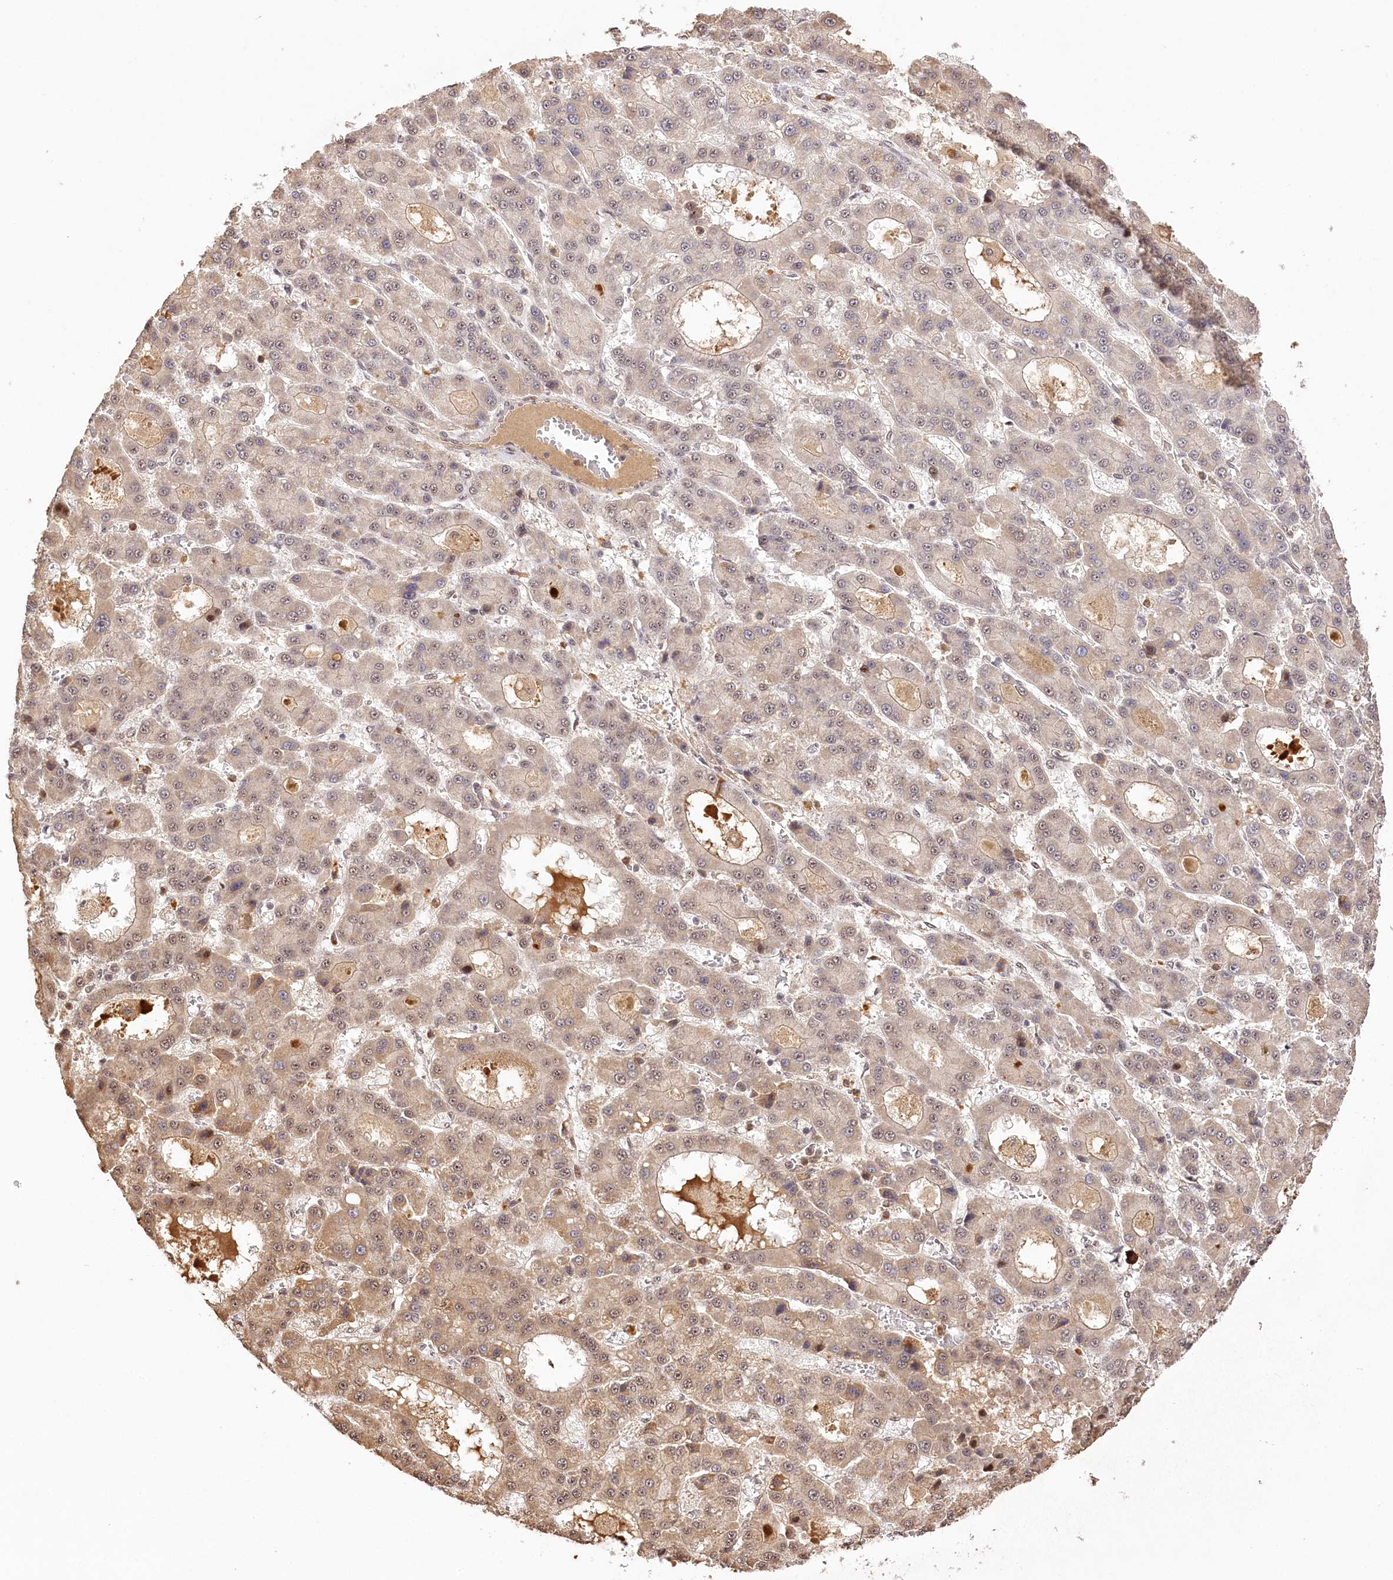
{"staining": {"intensity": "weak", "quantity": ">75%", "location": "cytoplasmic/membranous,nuclear"}, "tissue": "liver cancer", "cell_type": "Tumor cells", "image_type": "cancer", "snomed": [{"axis": "morphology", "description": "Carcinoma, Hepatocellular, NOS"}, {"axis": "topography", "description": "Liver"}], "caption": "Liver cancer stained for a protein (brown) demonstrates weak cytoplasmic/membranous and nuclear positive staining in about >75% of tumor cells.", "gene": "PYROXD1", "patient": {"sex": "male", "age": 70}}